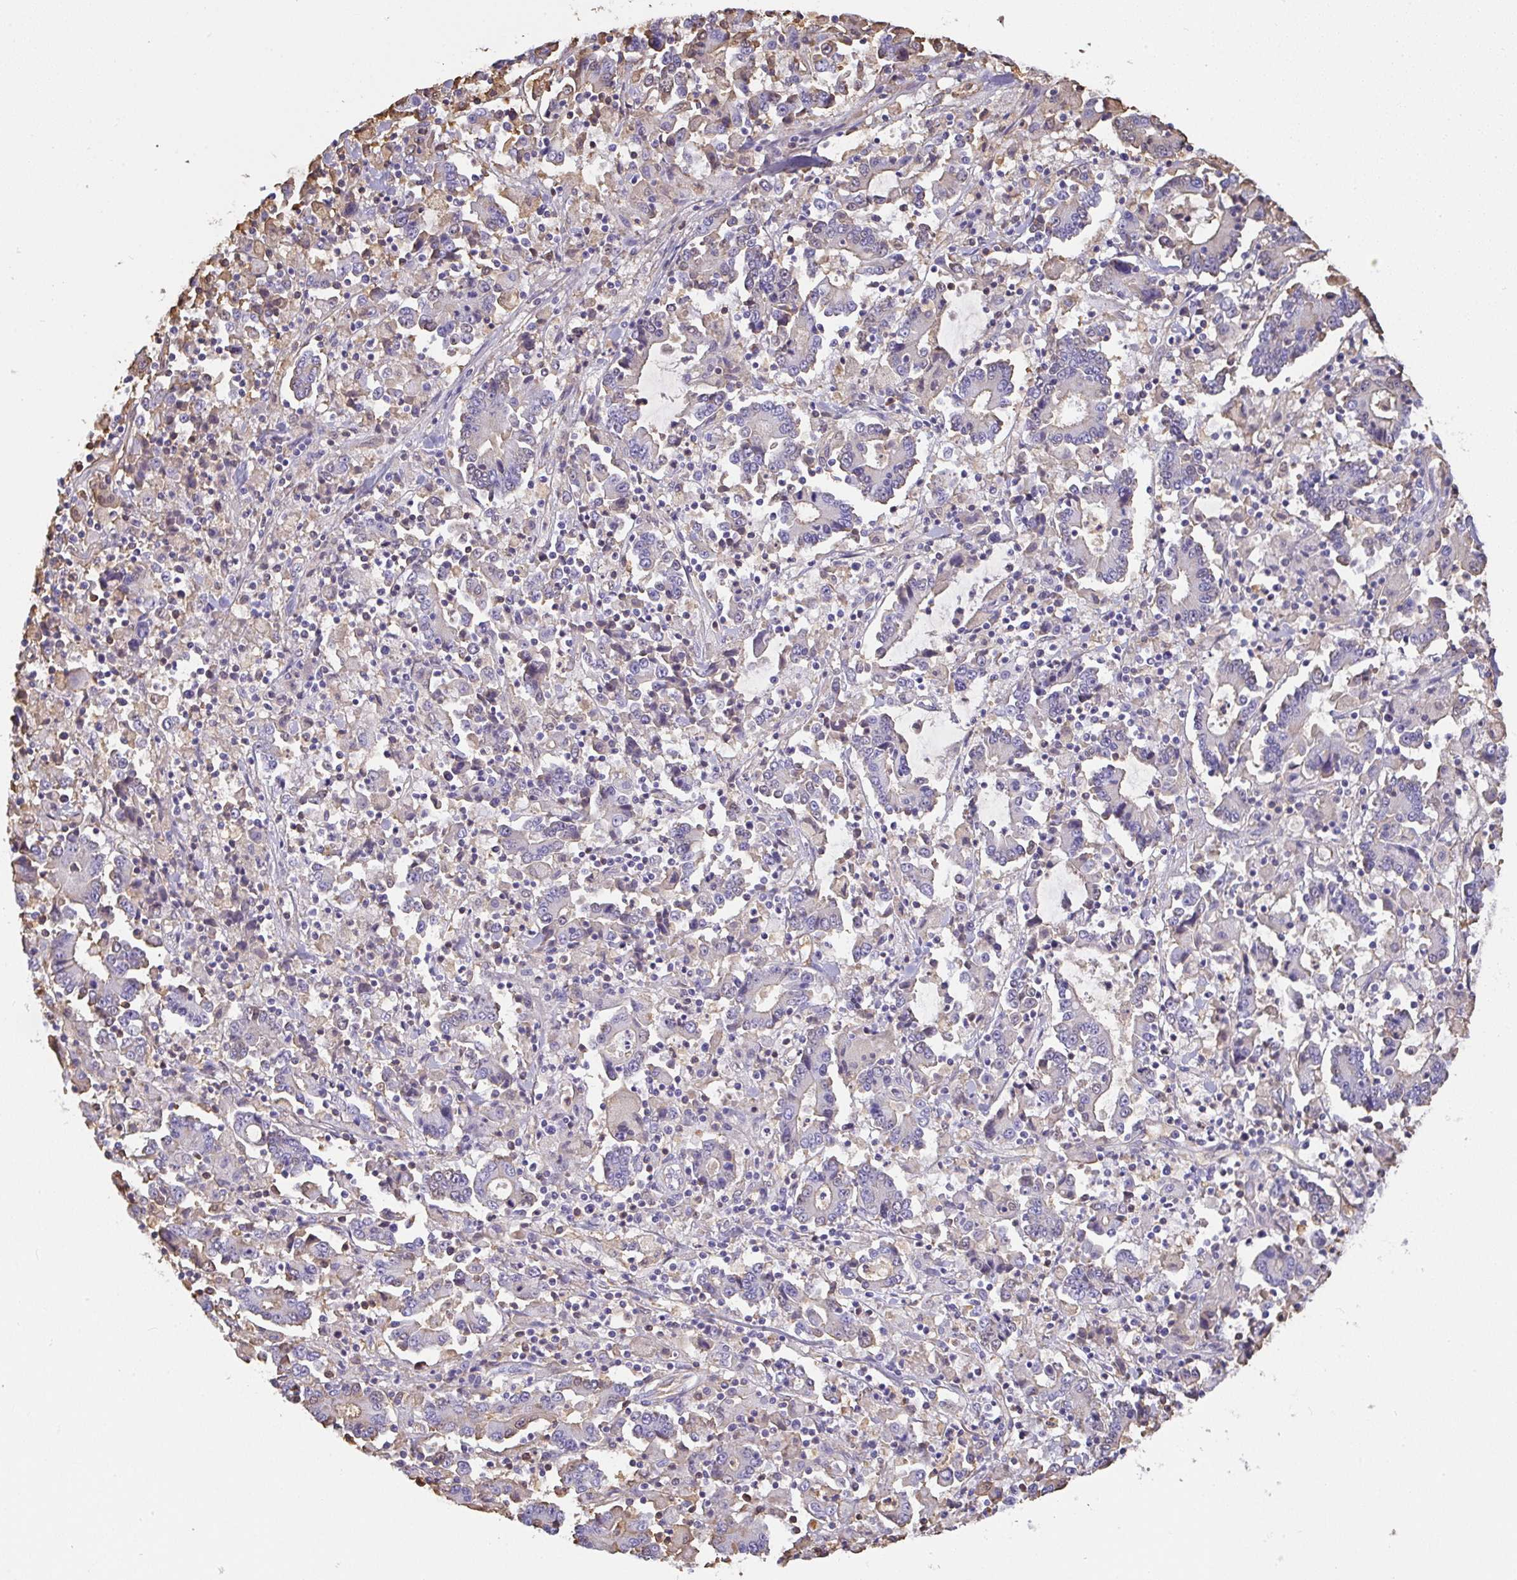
{"staining": {"intensity": "negative", "quantity": "none", "location": "none"}, "tissue": "stomach cancer", "cell_type": "Tumor cells", "image_type": "cancer", "snomed": [{"axis": "morphology", "description": "Adenocarcinoma, NOS"}, {"axis": "topography", "description": "Stomach, upper"}], "caption": "High power microscopy micrograph of an IHC photomicrograph of adenocarcinoma (stomach), revealing no significant staining in tumor cells. (Brightfield microscopy of DAB (3,3'-diaminobenzidine) immunohistochemistry at high magnification).", "gene": "SMYD5", "patient": {"sex": "male", "age": 68}}